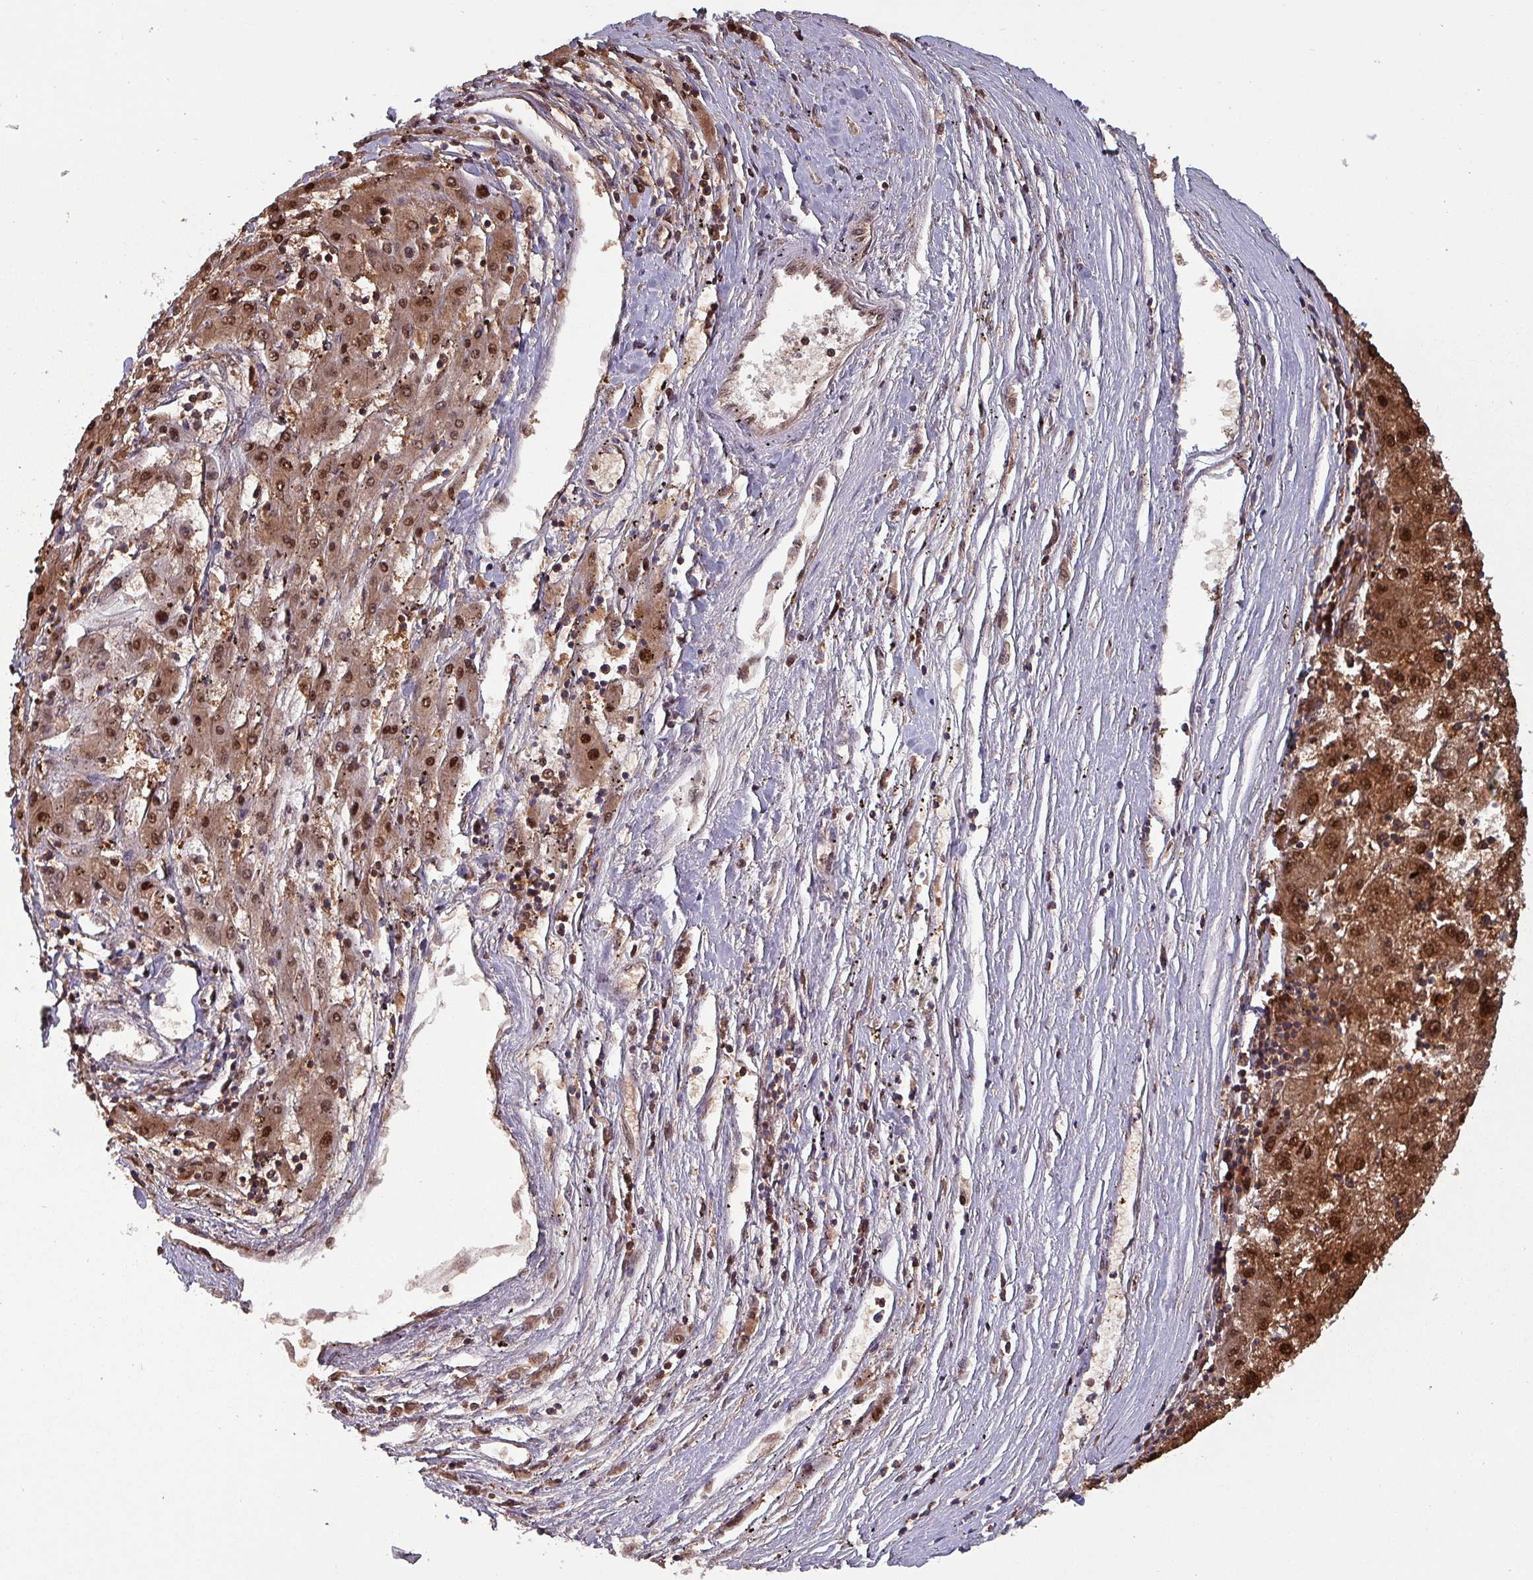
{"staining": {"intensity": "strong", "quantity": ">75%", "location": "cytoplasmic/membranous,nuclear"}, "tissue": "liver cancer", "cell_type": "Tumor cells", "image_type": "cancer", "snomed": [{"axis": "morphology", "description": "Carcinoma, Hepatocellular, NOS"}, {"axis": "topography", "description": "Liver"}], "caption": "The micrograph reveals immunohistochemical staining of liver cancer (hepatocellular carcinoma). There is strong cytoplasmic/membranous and nuclear staining is appreciated in about >75% of tumor cells.", "gene": "PSMB8", "patient": {"sex": "male", "age": 72}}